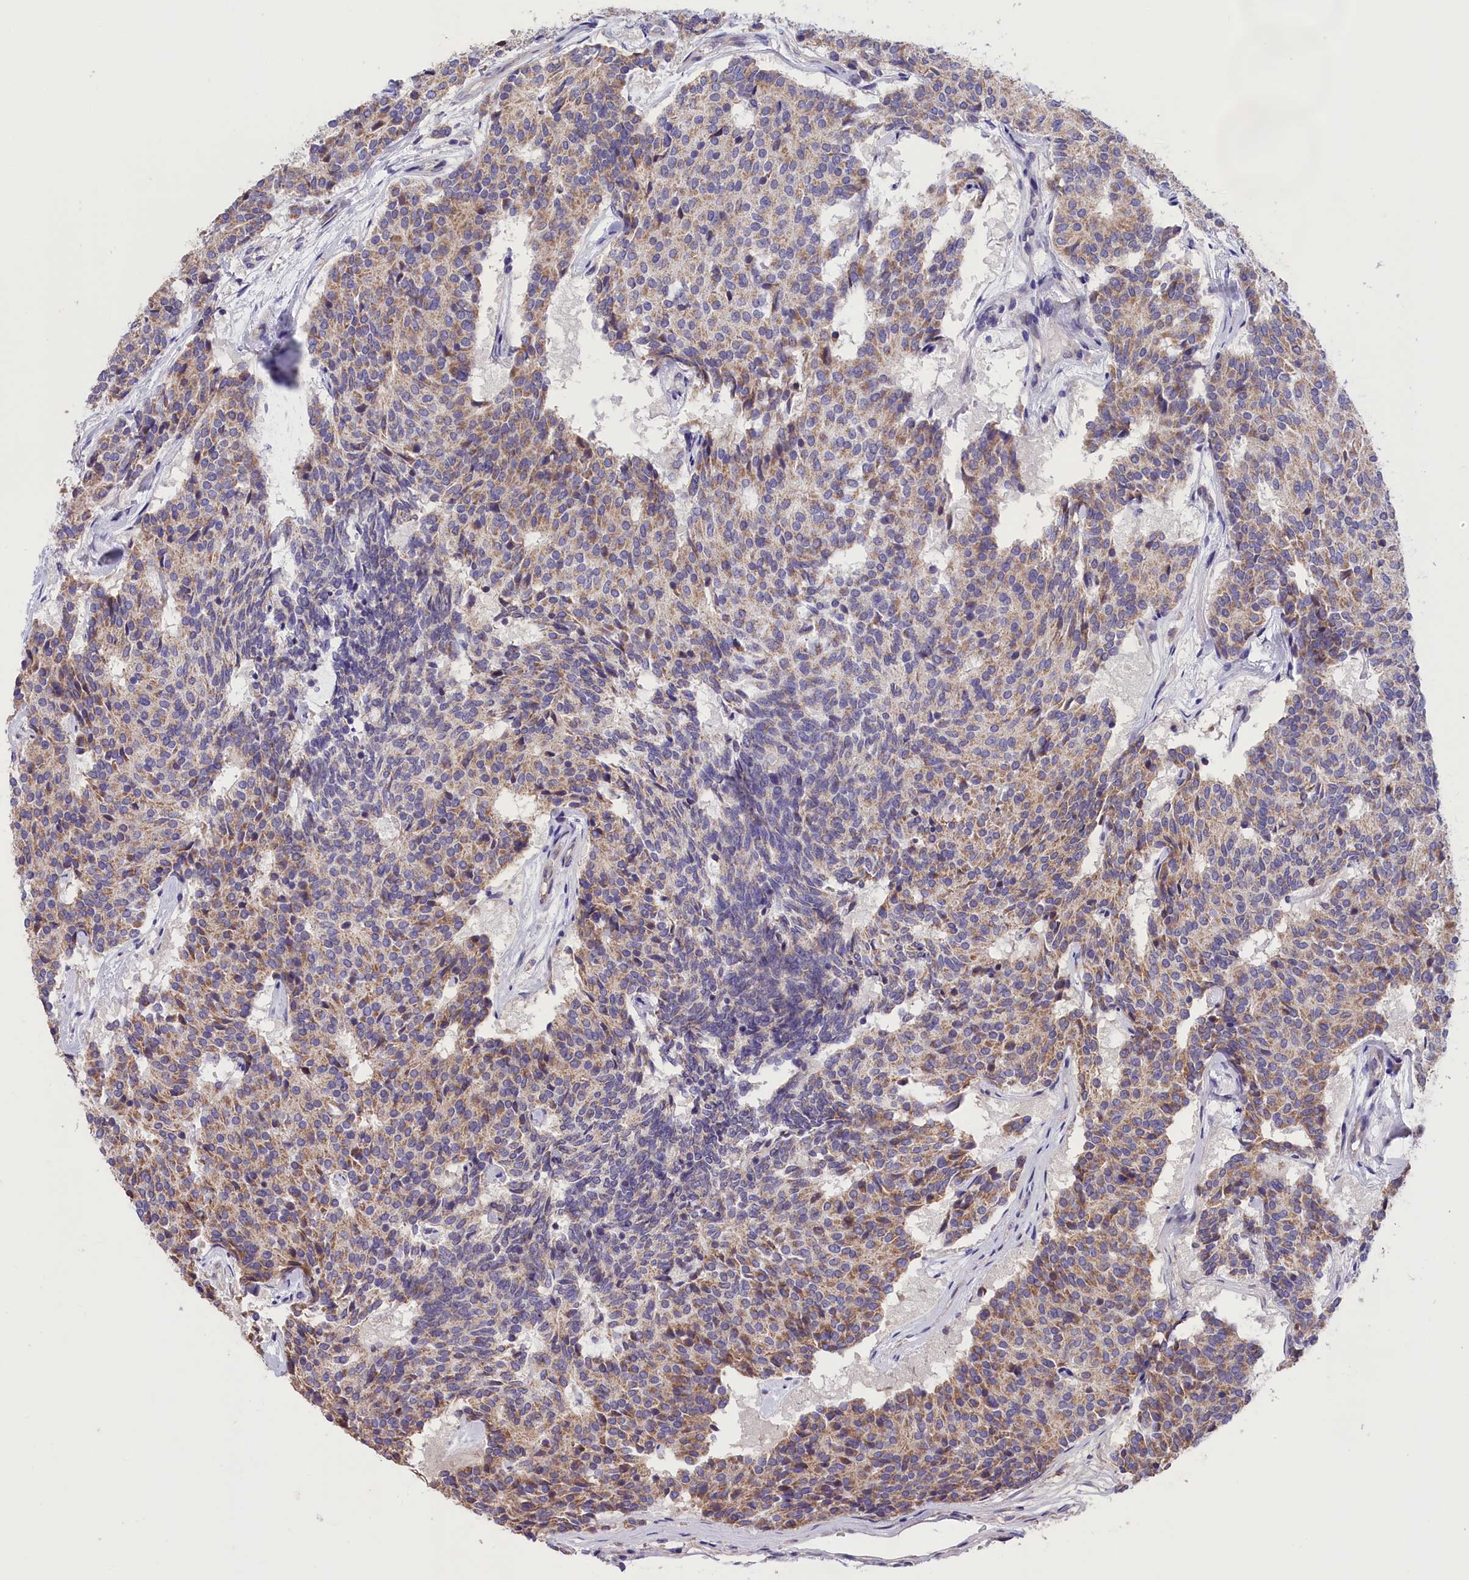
{"staining": {"intensity": "moderate", "quantity": "25%-75%", "location": "cytoplasmic/membranous"}, "tissue": "carcinoid", "cell_type": "Tumor cells", "image_type": "cancer", "snomed": [{"axis": "morphology", "description": "Carcinoid, malignant, NOS"}, {"axis": "topography", "description": "Pancreas"}], "caption": "Malignant carcinoid was stained to show a protein in brown. There is medium levels of moderate cytoplasmic/membranous positivity in about 25%-75% of tumor cells. (Brightfield microscopy of DAB IHC at high magnification).", "gene": "CYP2U1", "patient": {"sex": "female", "age": 54}}